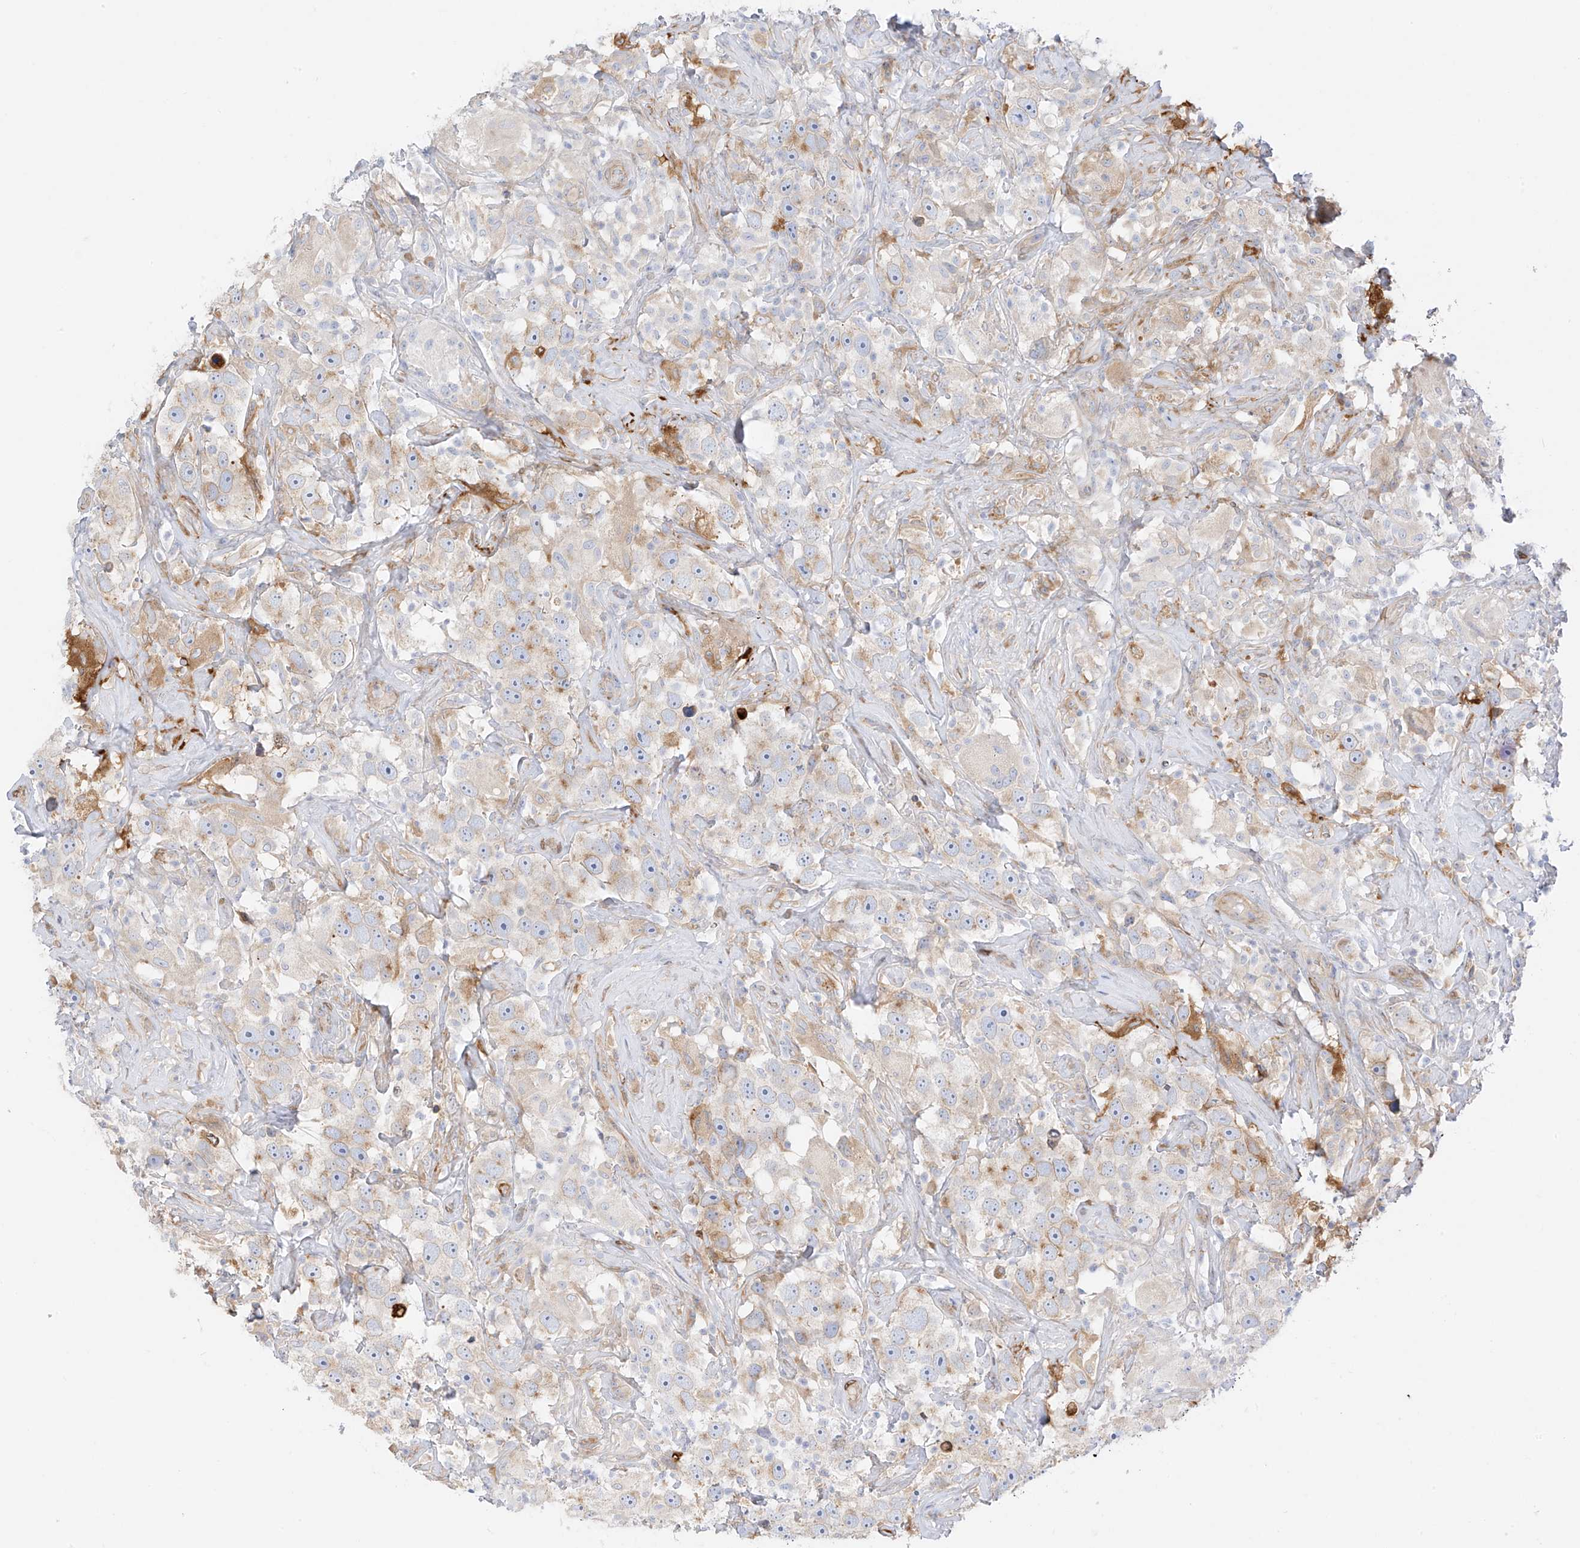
{"staining": {"intensity": "weak", "quantity": "25%-75%", "location": "cytoplasmic/membranous"}, "tissue": "testis cancer", "cell_type": "Tumor cells", "image_type": "cancer", "snomed": [{"axis": "morphology", "description": "Seminoma, NOS"}, {"axis": "topography", "description": "Testis"}], "caption": "Immunohistochemistry (IHC) (DAB) staining of testis seminoma reveals weak cytoplasmic/membranous protein positivity in approximately 25%-75% of tumor cells.", "gene": "PCYOX1", "patient": {"sex": "male", "age": 49}}